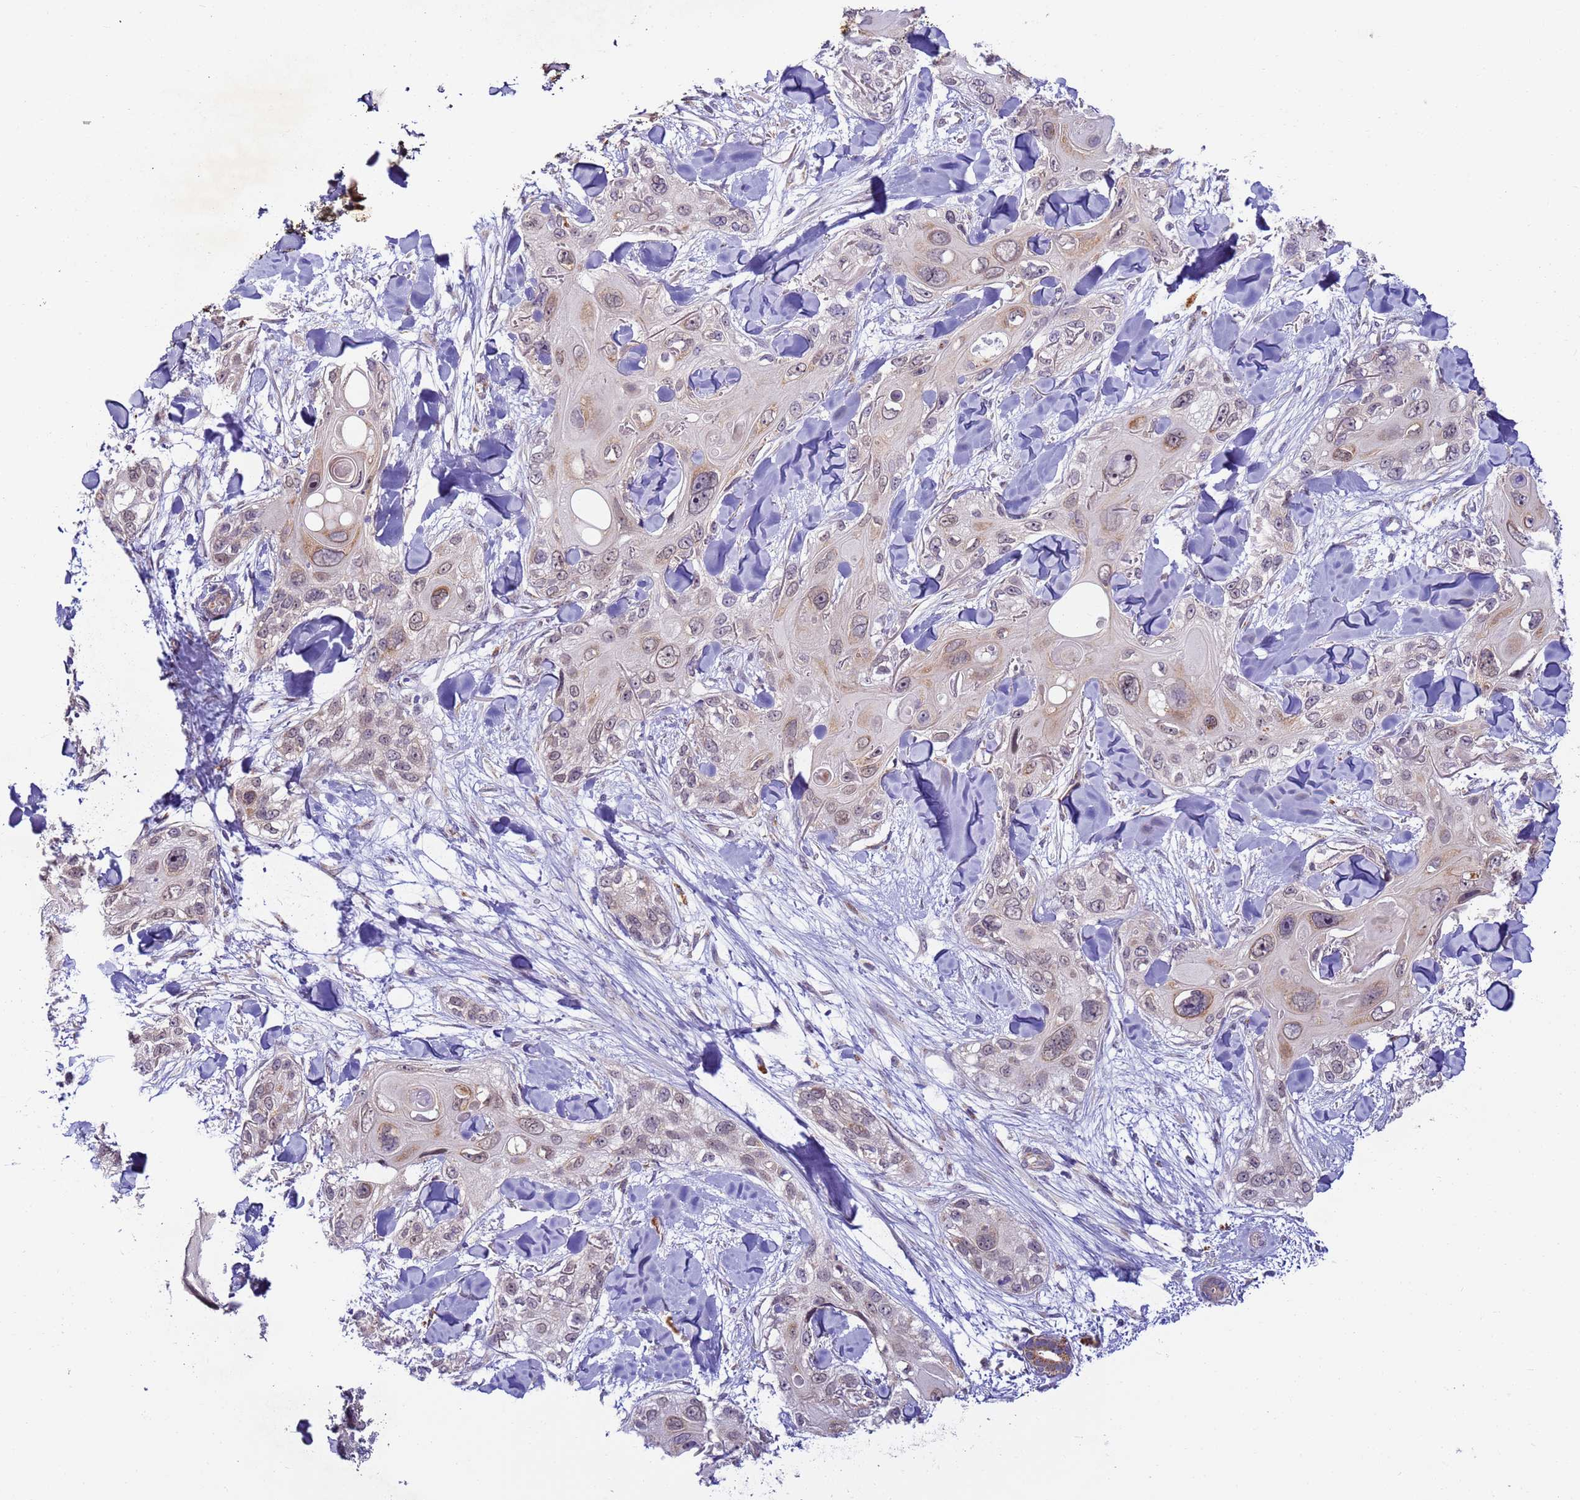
{"staining": {"intensity": "weak", "quantity": "25%-75%", "location": "nuclear"}, "tissue": "skin cancer", "cell_type": "Tumor cells", "image_type": "cancer", "snomed": [{"axis": "morphology", "description": "Normal tissue, NOS"}, {"axis": "morphology", "description": "Squamous cell carcinoma, NOS"}, {"axis": "topography", "description": "Skin"}], "caption": "A brown stain labels weak nuclear positivity of a protein in skin cancer tumor cells. (brown staining indicates protein expression, while blue staining denotes nuclei).", "gene": "RAPGEF3", "patient": {"sex": "male", "age": 72}}